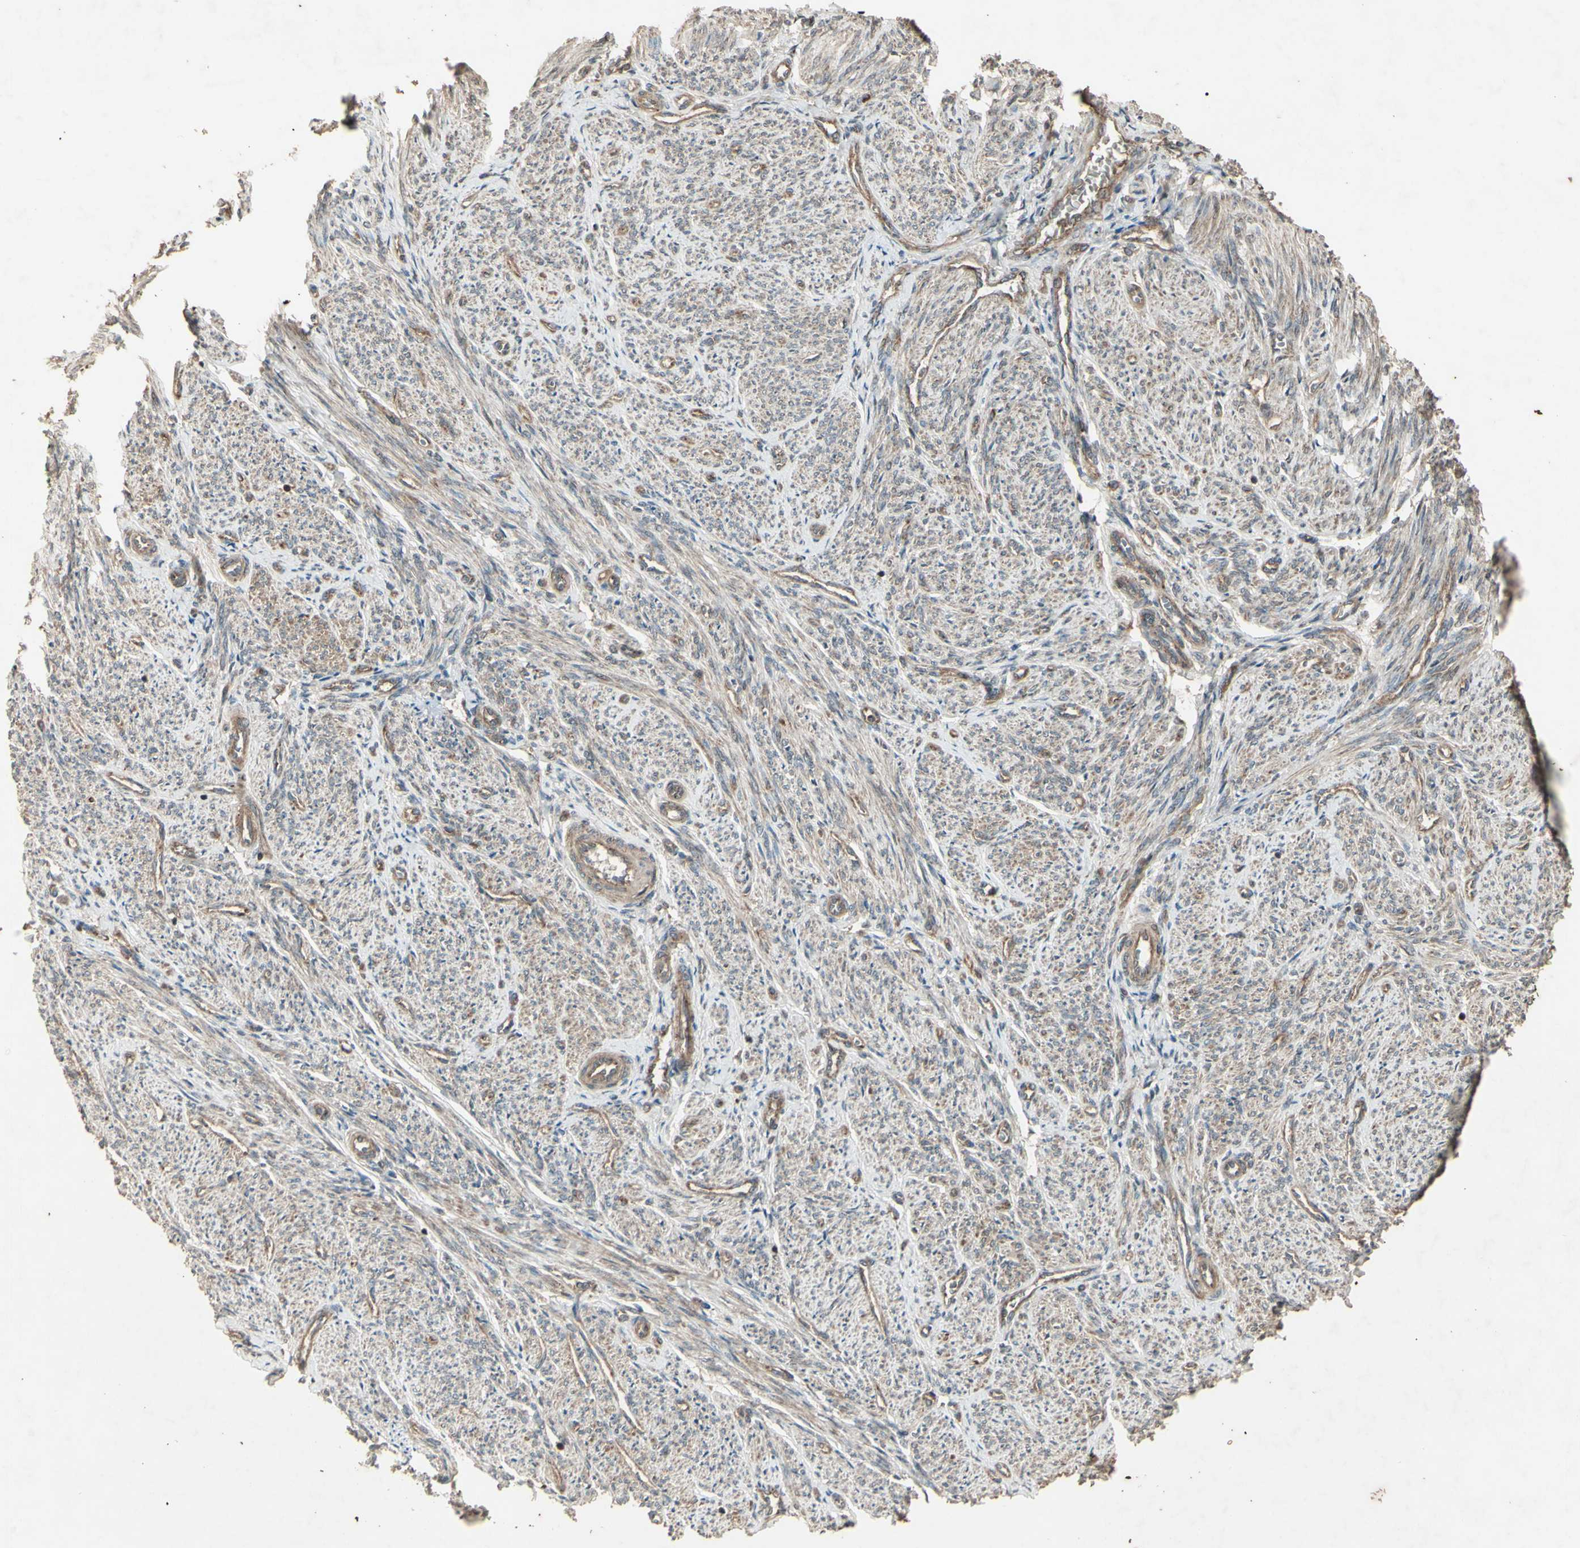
{"staining": {"intensity": "weak", "quantity": ">75%", "location": "cytoplasmic/membranous"}, "tissue": "smooth muscle", "cell_type": "Smooth muscle cells", "image_type": "normal", "snomed": [{"axis": "morphology", "description": "Normal tissue, NOS"}, {"axis": "topography", "description": "Smooth muscle"}], "caption": "A brown stain highlights weak cytoplasmic/membranous staining of a protein in smooth muscle cells of benign smooth muscle. The protein of interest is stained brown, and the nuclei are stained in blue (DAB (3,3'-diaminobenzidine) IHC with brightfield microscopy, high magnification).", "gene": "AP1G1", "patient": {"sex": "female", "age": 65}}